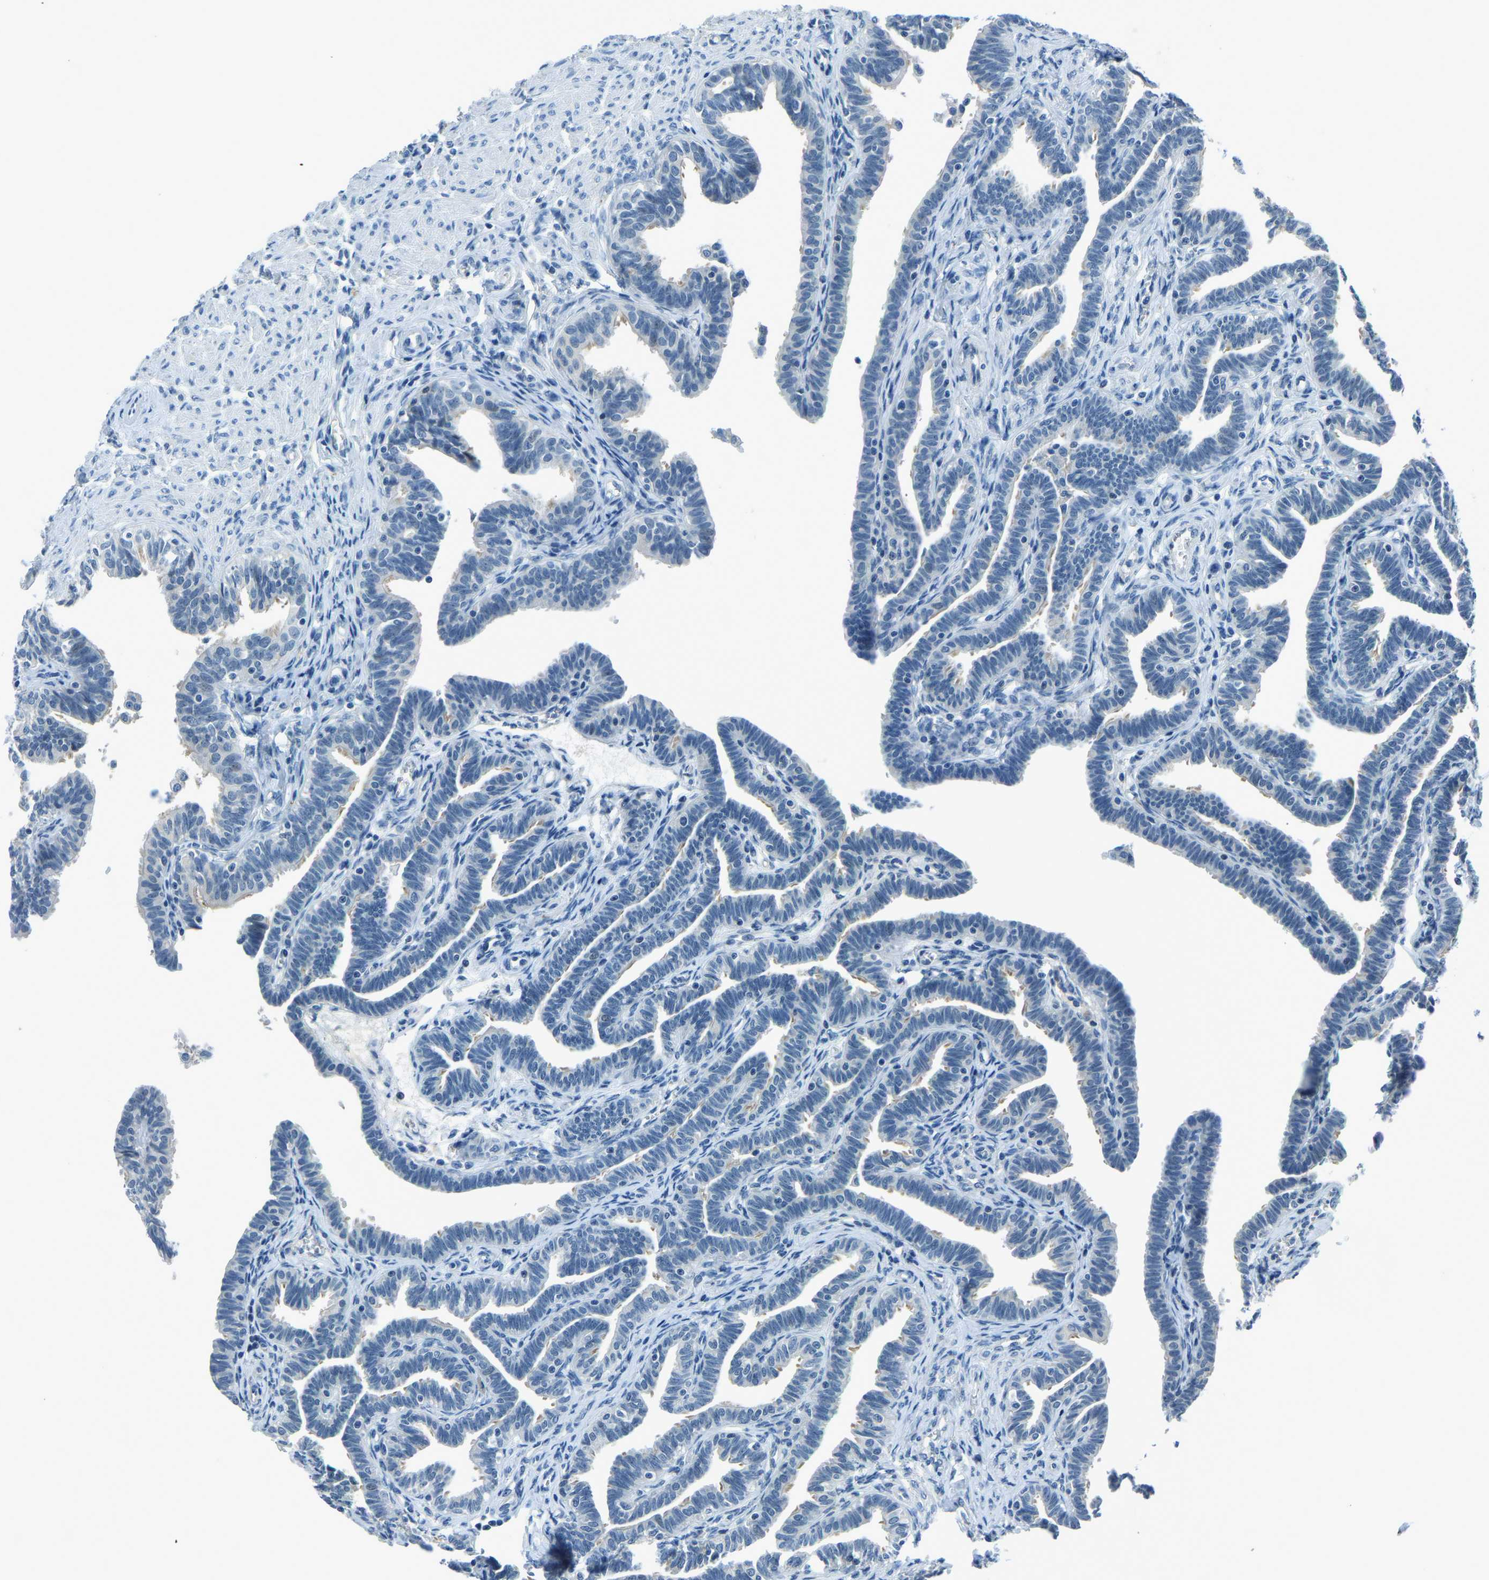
{"staining": {"intensity": "negative", "quantity": "none", "location": "none"}, "tissue": "fallopian tube", "cell_type": "Glandular cells", "image_type": "normal", "snomed": [{"axis": "morphology", "description": "Normal tissue, NOS"}, {"axis": "topography", "description": "Fallopian tube"}, {"axis": "topography", "description": "Ovary"}], "caption": "Immunohistochemical staining of normal fallopian tube reveals no significant staining in glandular cells. Brightfield microscopy of immunohistochemistry (IHC) stained with DAB (3,3'-diaminobenzidine) (brown) and hematoxylin (blue), captured at high magnification.", "gene": "RRP1", "patient": {"sex": "female", "age": 23}}